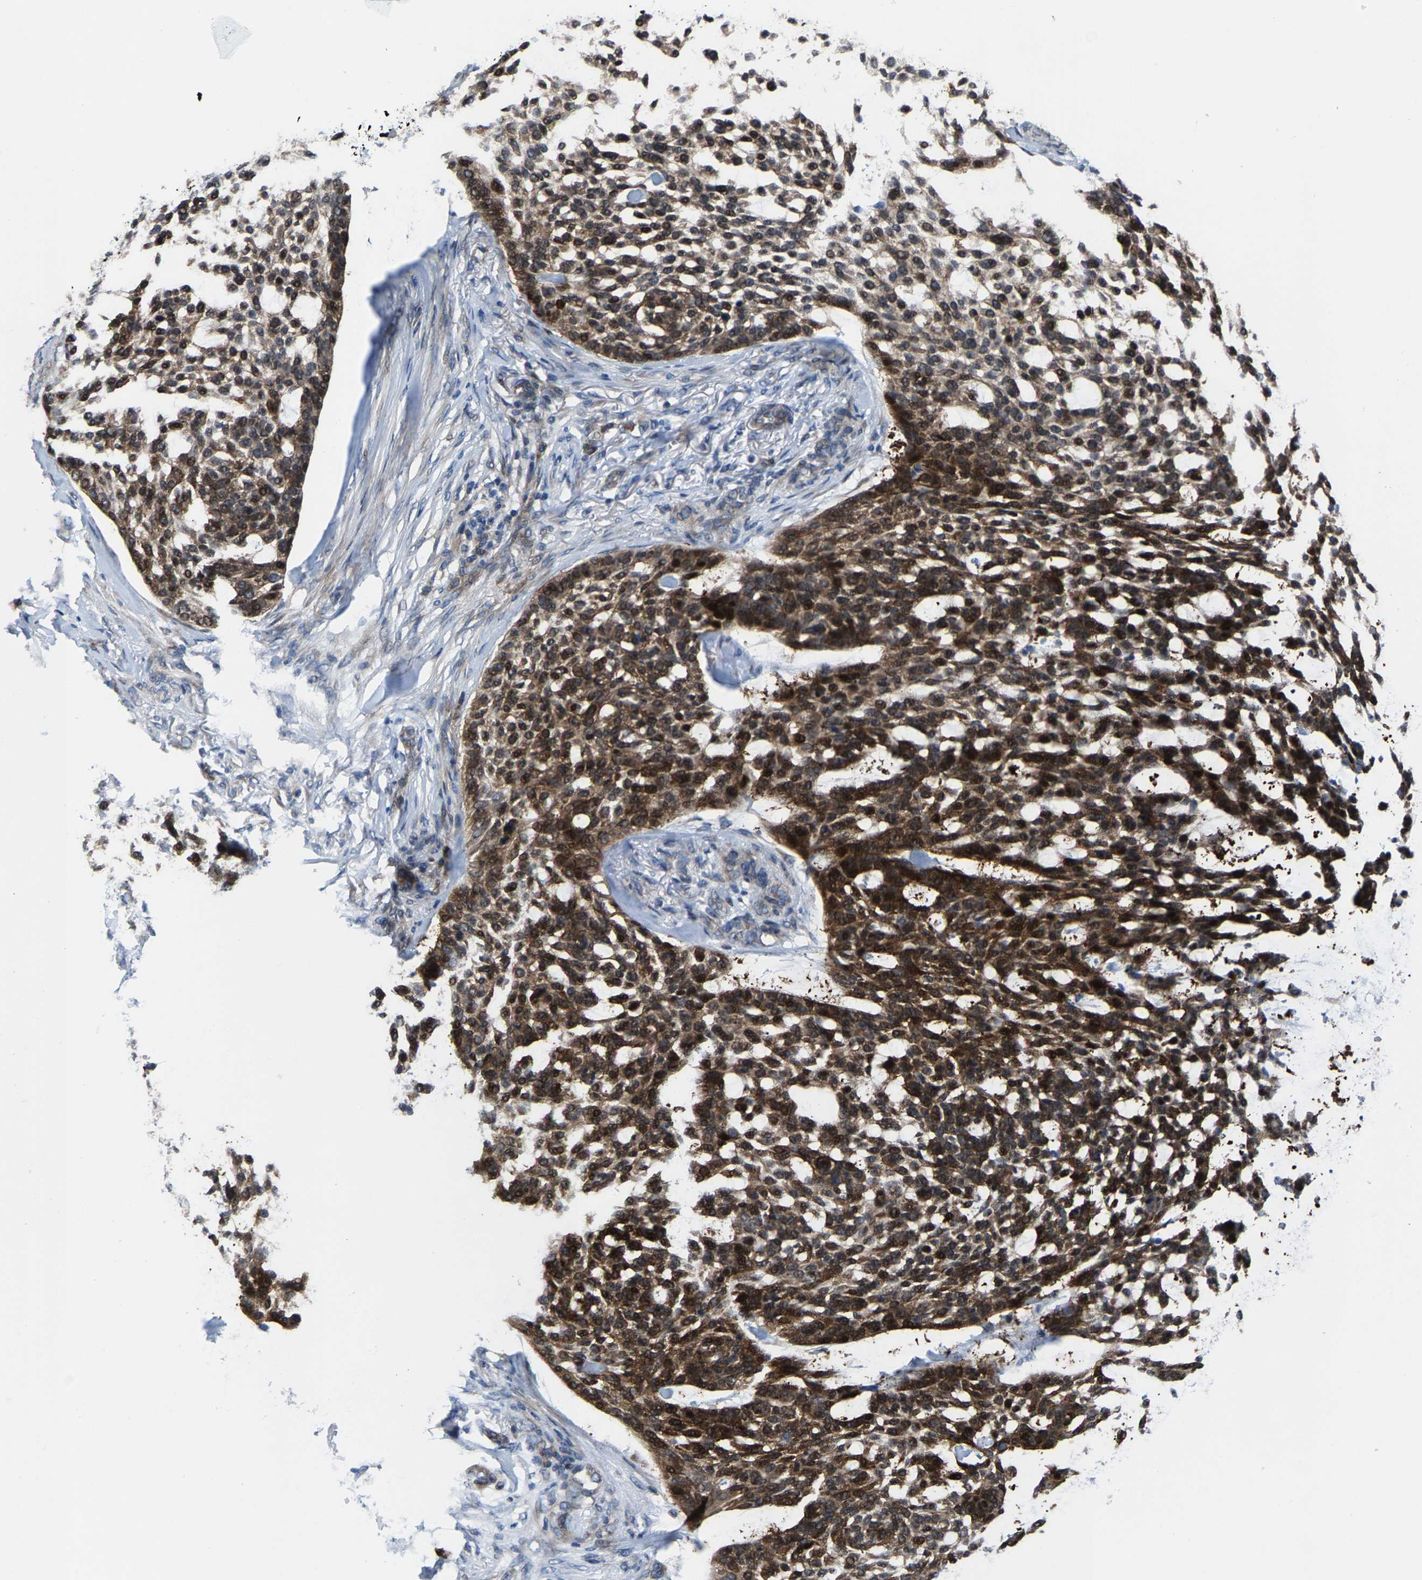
{"staining": {"intensity": "strong", "quantity": ">75%", "location": "cytoplasmic/membranous"}, "tissue": "skin cancer", "cell_type": "Tumor cells", "image_type": "cancer", "snomed": [{"axis": "morphology", "description": "Basal cell carcinoma"}, {"axis": "topography", "description": "Skin"}], "caption": "IHC of basal cell carcinoma (skin) displays high levels of strong cytoplasmic/membranous staining in about >75% of tumor cells.", "gene": "HAUS6", "patient": {"sex": "female", "age": 64}}